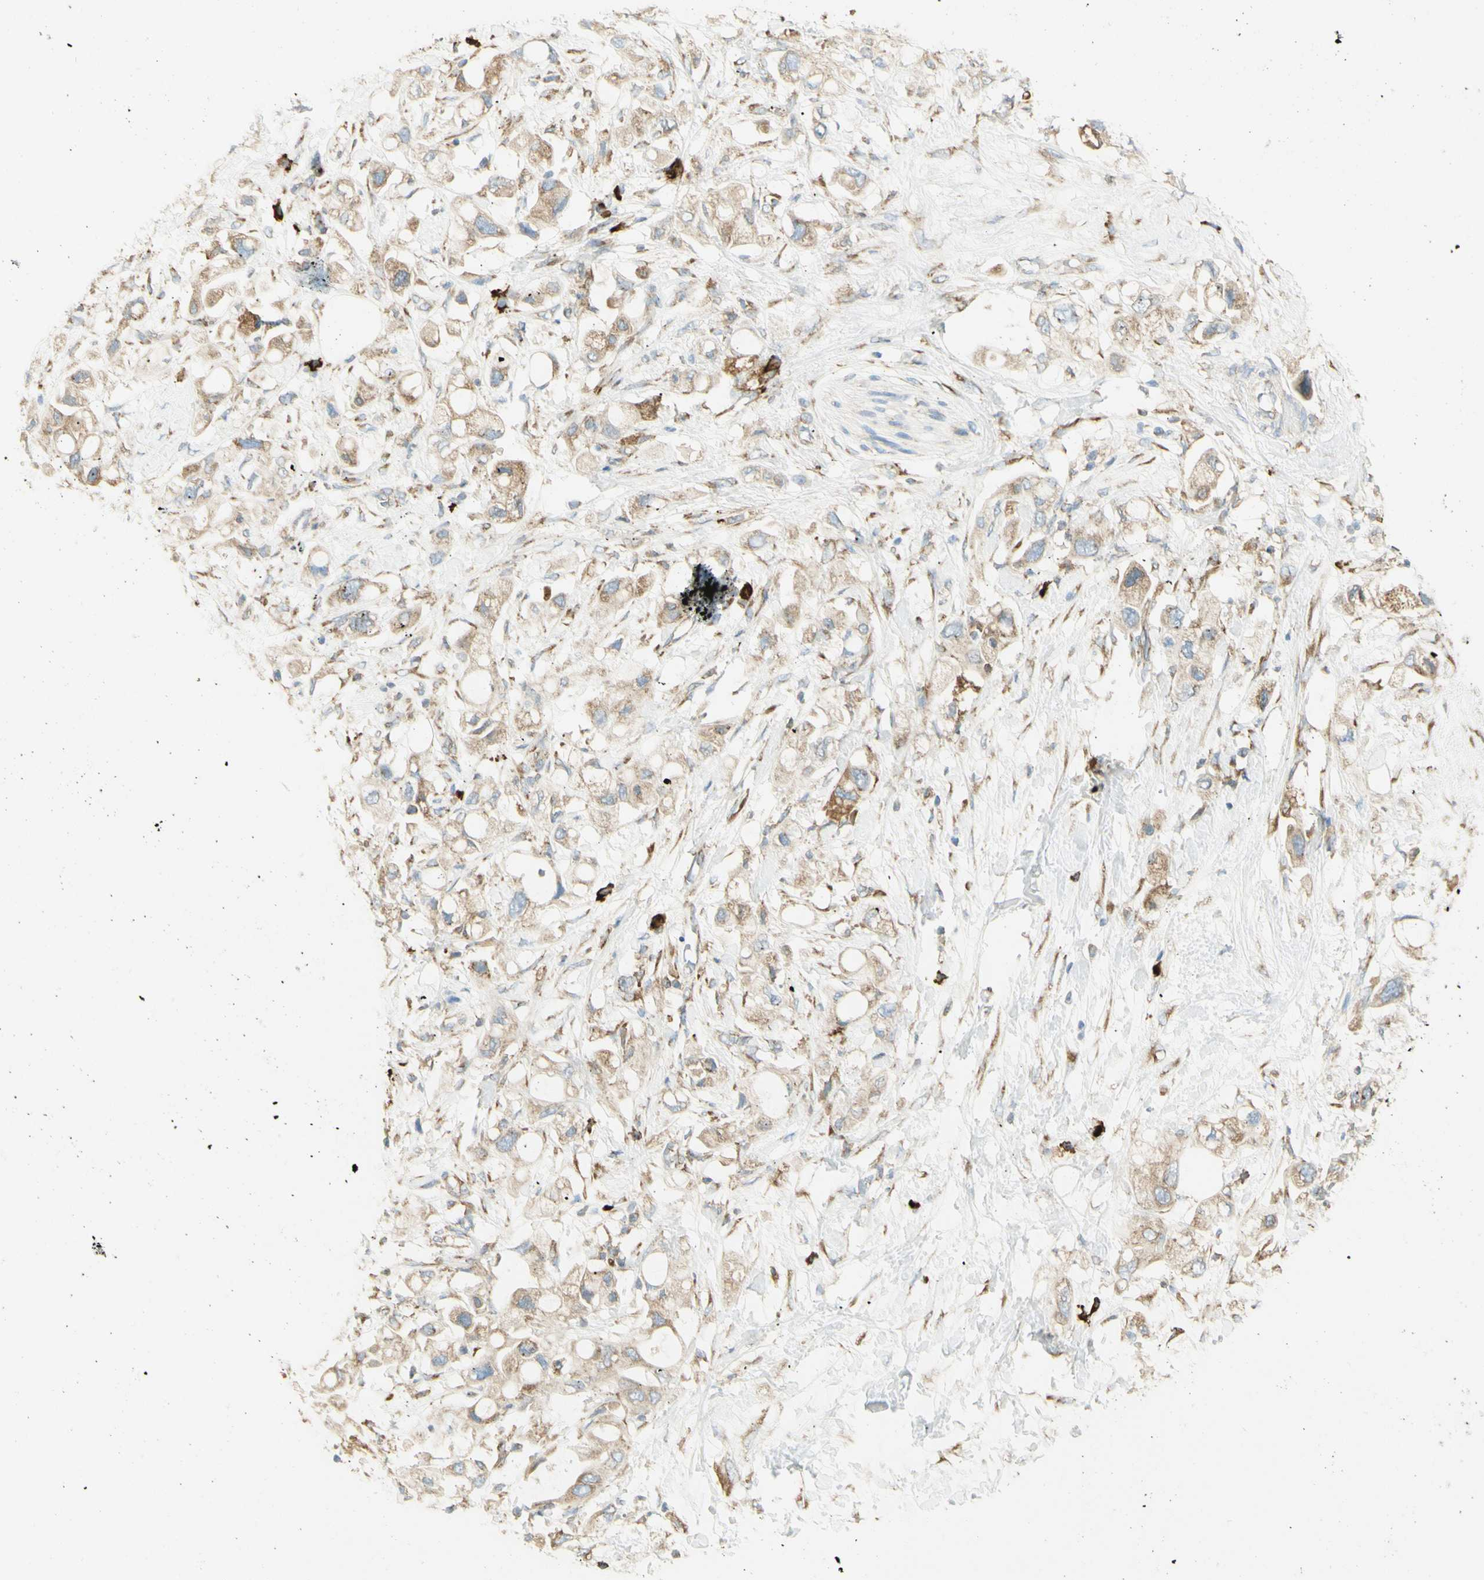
{"staining": {"intensity": "moderate", "quantity": ">75%", "location": "cytoplasmic/membranous"}, "tissue": "pancreatic cancer", "cell_type": "Tumor cells", "image_type": "cancer", "snomed": [{"axis": "morphology", "description": "Adenocarcinoma, NOS"}, {"axis": "topography", "description": "Pancreas"}], "caption": "Immunohistochemical staining of pancreatic cancer displays medium levels of moderate cytoplasmic/membranous protein staining in approximately >75% of tumor cells.", "gene": "MANF", "patient": {"sex": "female", "age": 56}}